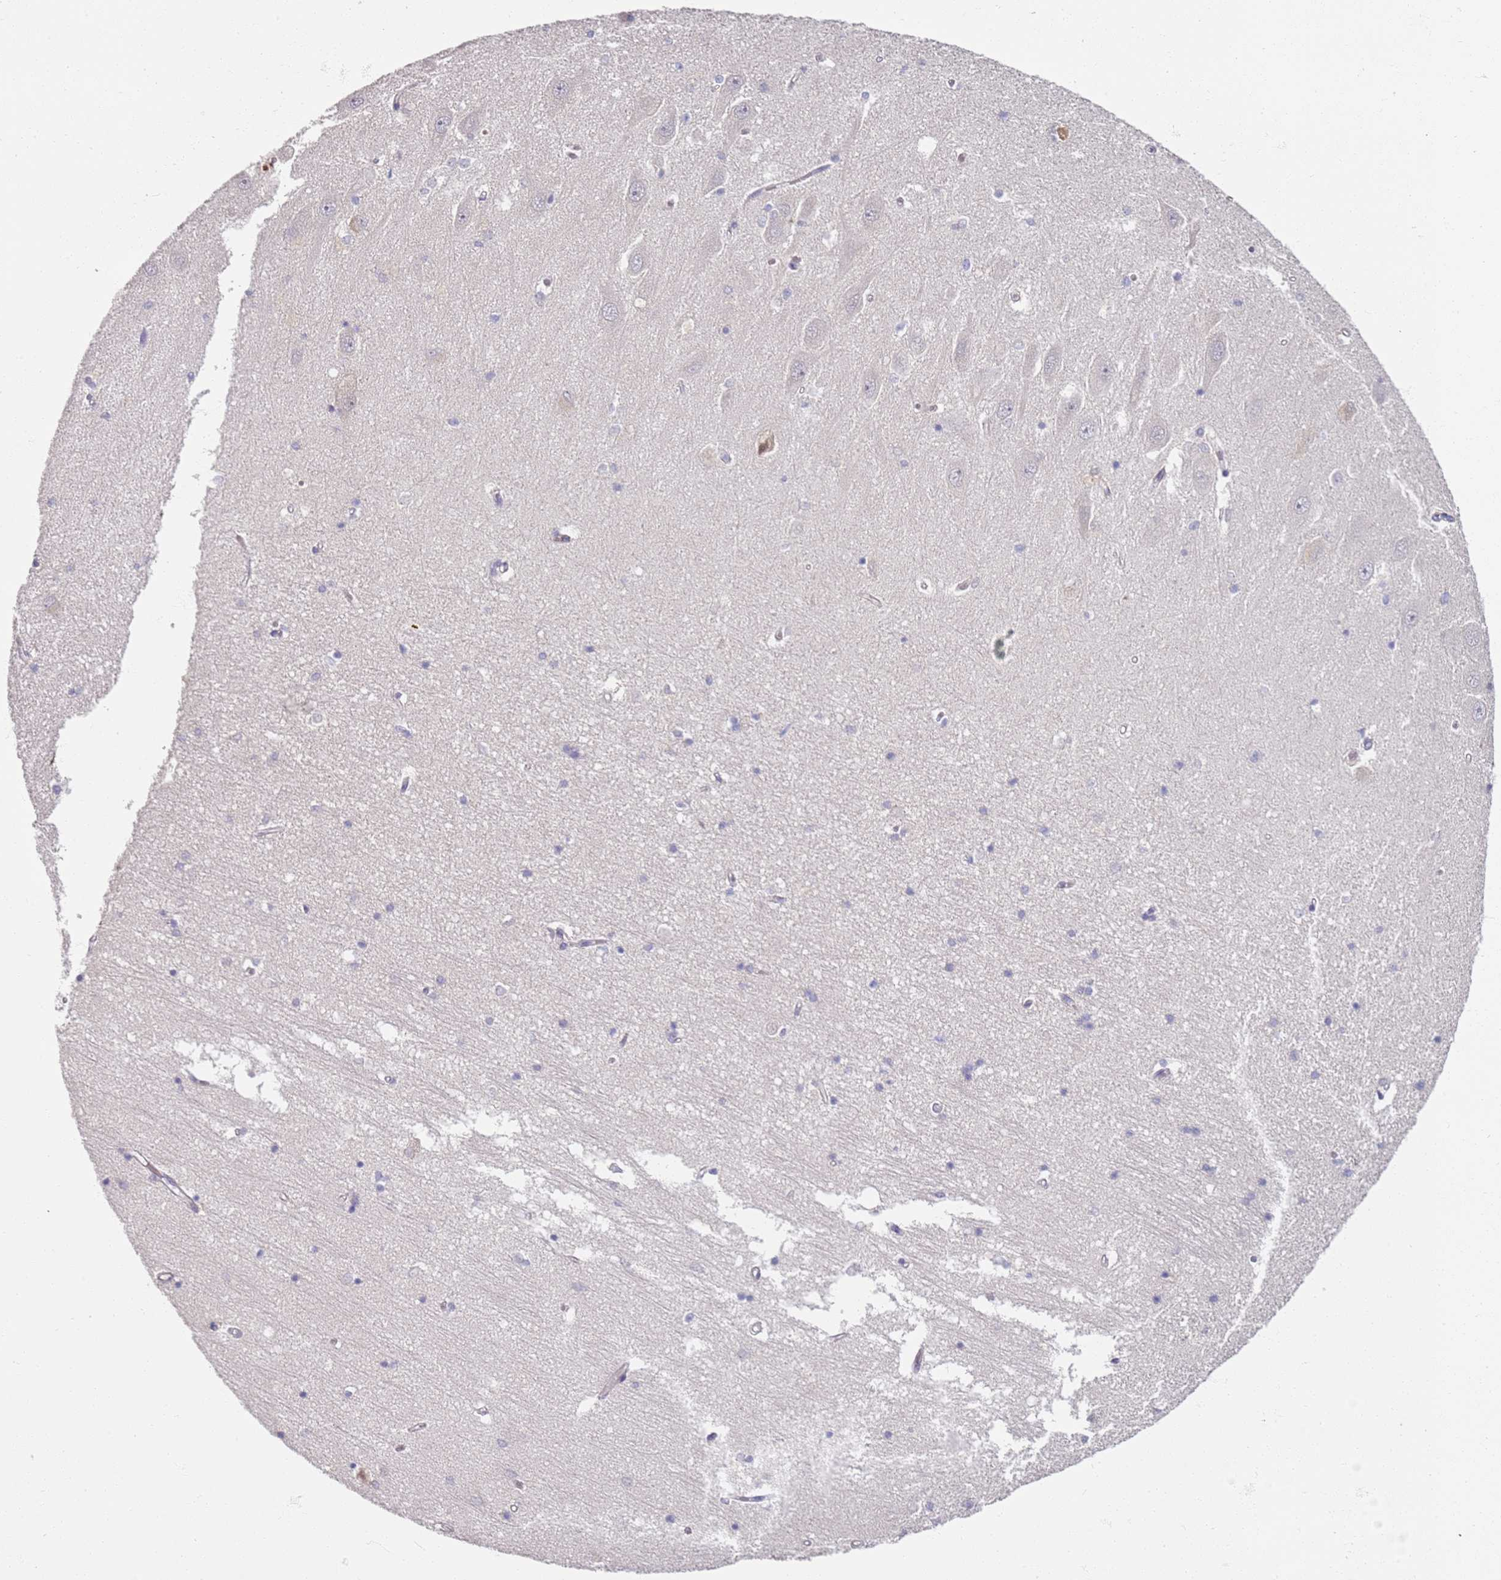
{"staining": {"intensity": "negative", "quantity": "none", "location": "none"}, "tissue": "hippocampus", "cell_type": "Glial cells", "image_type": "normal", "snomed": [{"axis": "morphology", "description": "Normal tissue, NOS"}, {"axis": "topography", "description": "Hippocampus"}], "caption": "Immunohistochemistry (IHC) image of benign hippocampus stained for a protein (brown), which demonstrates no positivity in glial cells. The staining is performed using DAB (3,3'-diaminobenzidine) brown chromogen with nuclei counter-stained in using hematoxylin.", "gene": "CD40LG", "patient": {"sex": "male", "age": 45}}